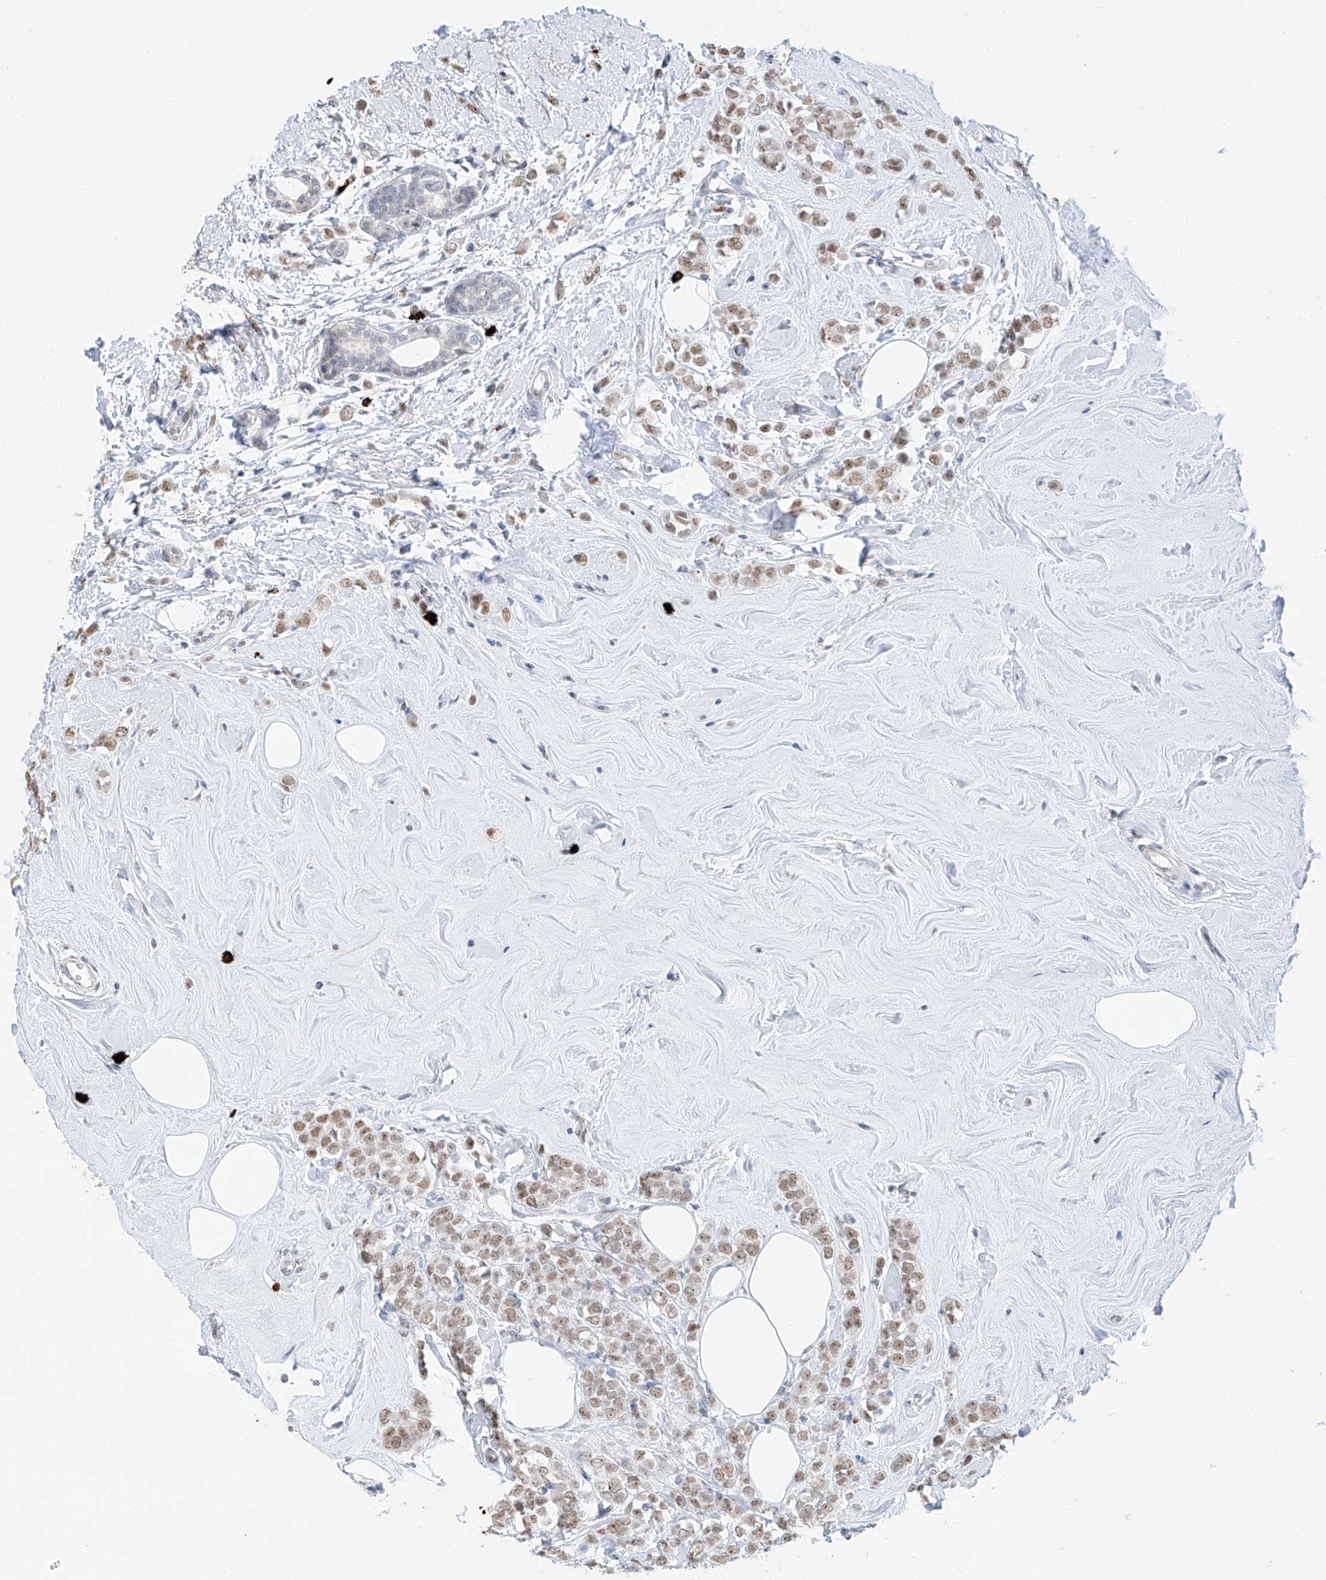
{"staining": {"intensity": "moderate", "quantity": ">75%", "location": "nuclear"}, "tissue": "breast cancer", "cell_type": "Tumor cells", "image_type": "cancer", "snomed": [{"axis": "morphology", "description": "Lobular carcinoma"}, {"axis": "topography", "description": "Breast"}], "caption": "A brown stain labels moderate nuclear staining of a protein in human breast cancer (lobular carcinoma) tumor cells.", "gene": "SDE2", "patient": {"sex": "female", "age": 47}}